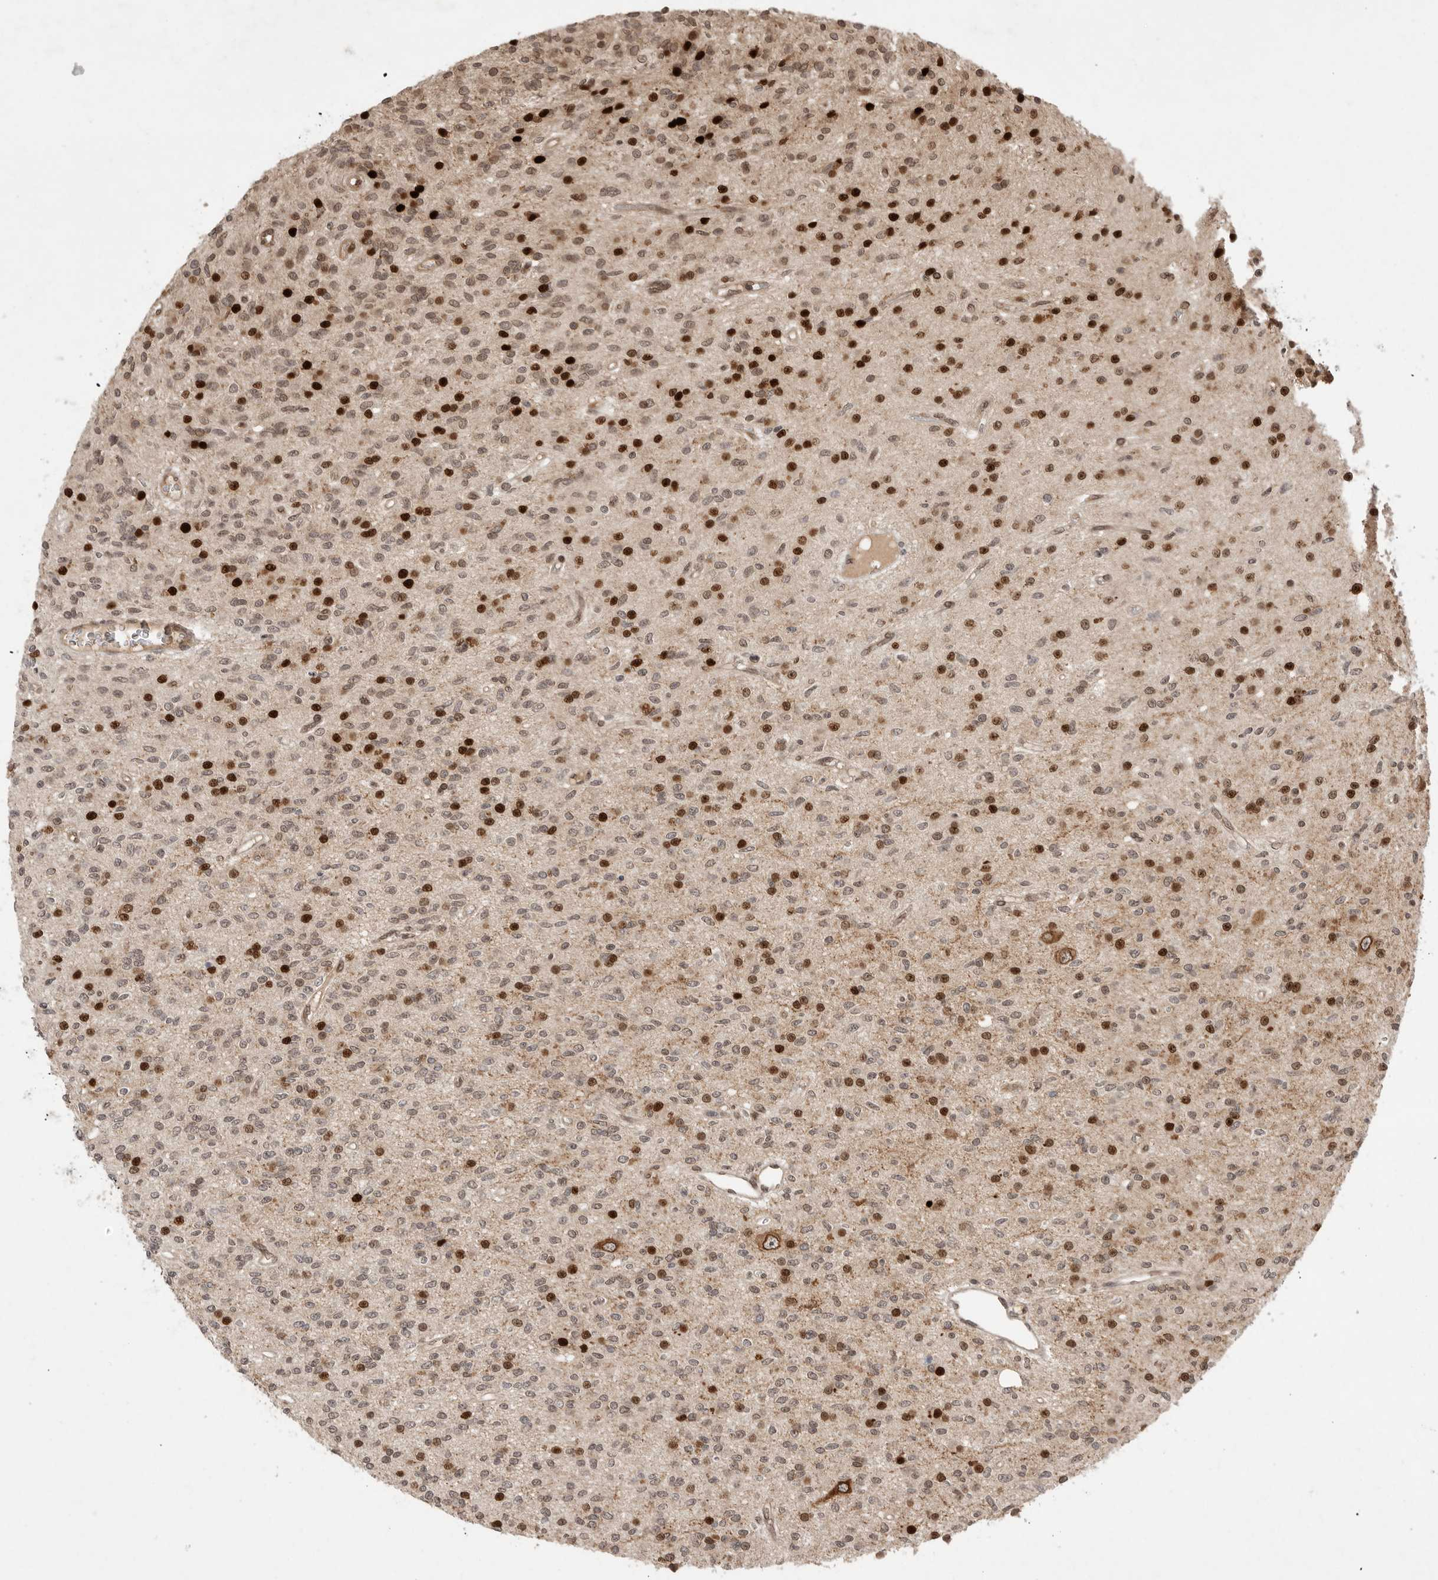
{"staining": {"intensity": "strong", "quantity": "25%-75%", "location": "nuclear"}, "tissue": "glioma", "cell_type": "Tumor cells", "image_type": "cancer", "snomed": [{"axis": "morphology", "description": "Glioma, malignant, High grade"}, {"axis": "topography", "description": "Brain"}], "caption": "IHC staining of malignant glioma (high-grade), which reveals high levels of strong nuclear expression in approximately 25%-75% of tumor cells indicating strong nuclear protein staining. The staining was performed using DAB (3,3'-diaminobenzidine) (brown) for protein detection and nuclei were counterstained in hematoxylin (blue).", "gene": "LEMD3", "patient": {"sex": "male", "age": 34}}